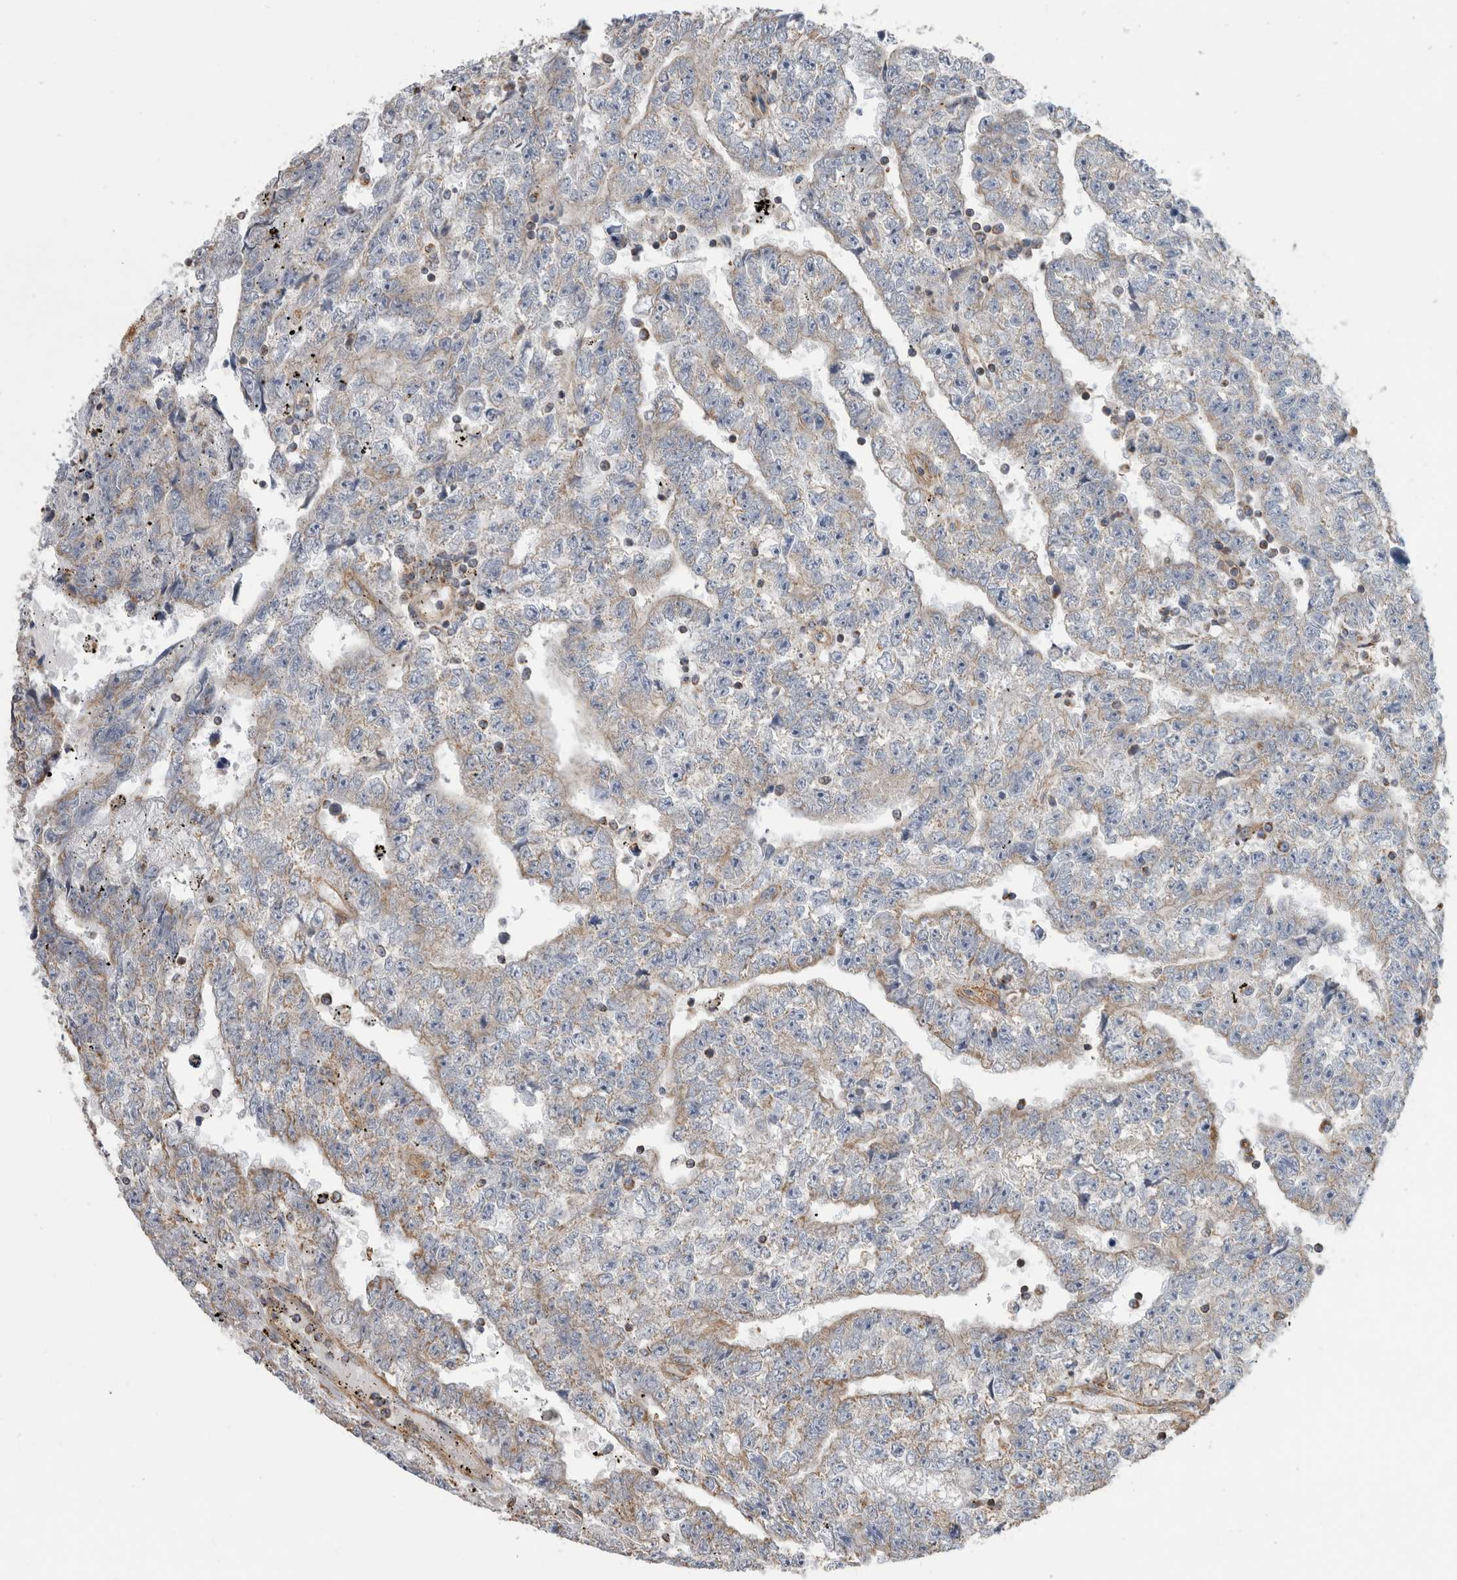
{"staining": {"intensity": "weak", "quantity": "25%-75%", "location": "cytoplasmic/membranous"}, "tissue": "testis cancer", "cell_type": "Tumor cells", "image_type": "cancer", "snomed": [{"axis": "morphology", "description": "Carcinoma, Embryonal, NOS"}, {"axis": "topography", "description": "Testis"}], "caption": "Tumor cells show low levels of weak cytoplasmic/membranous expression in about 25%-75% of cells in testis cancer (embryonal carcinoma).", "gene": "SFXN2", "patient": {"sex": "male", "age": 25}}